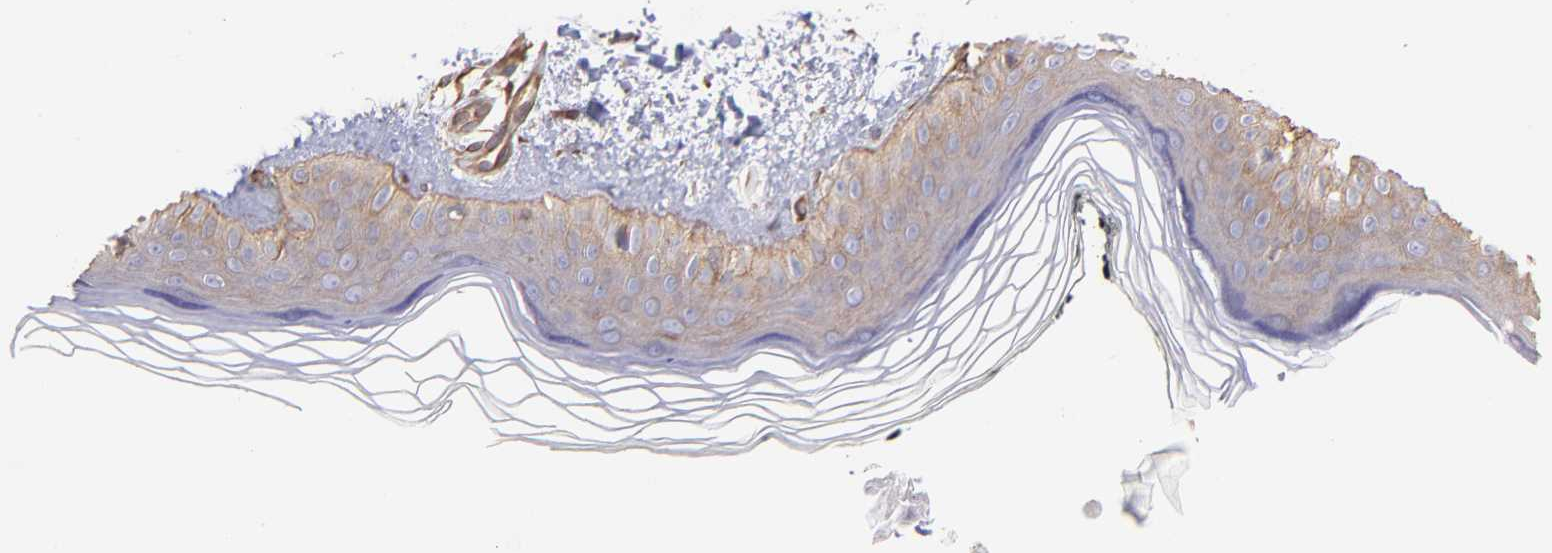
{"staining": {"intensity": "moderate", "quantity": ">75%", "location": "cytoplasmic/membranous"}, "tissue": "skin", "cell_type": "Fibroblasts", "image_type": "normal", "snomed": [{"axis": "morphology", "description": "Normal tissue, NOS"}, {"axis": "topography", "description": "Skin"}], "caption": "Moderate cytoplasmic/membranous expression is seen in about >75% of fibroblasts in unremarkable skin. Using DAB (brown) and hematoxylin (blue) stains, captured at high magnification using brightfield microscopy.", "gene": "PLEC", "patient": {"sex": "female", "age": 19}}